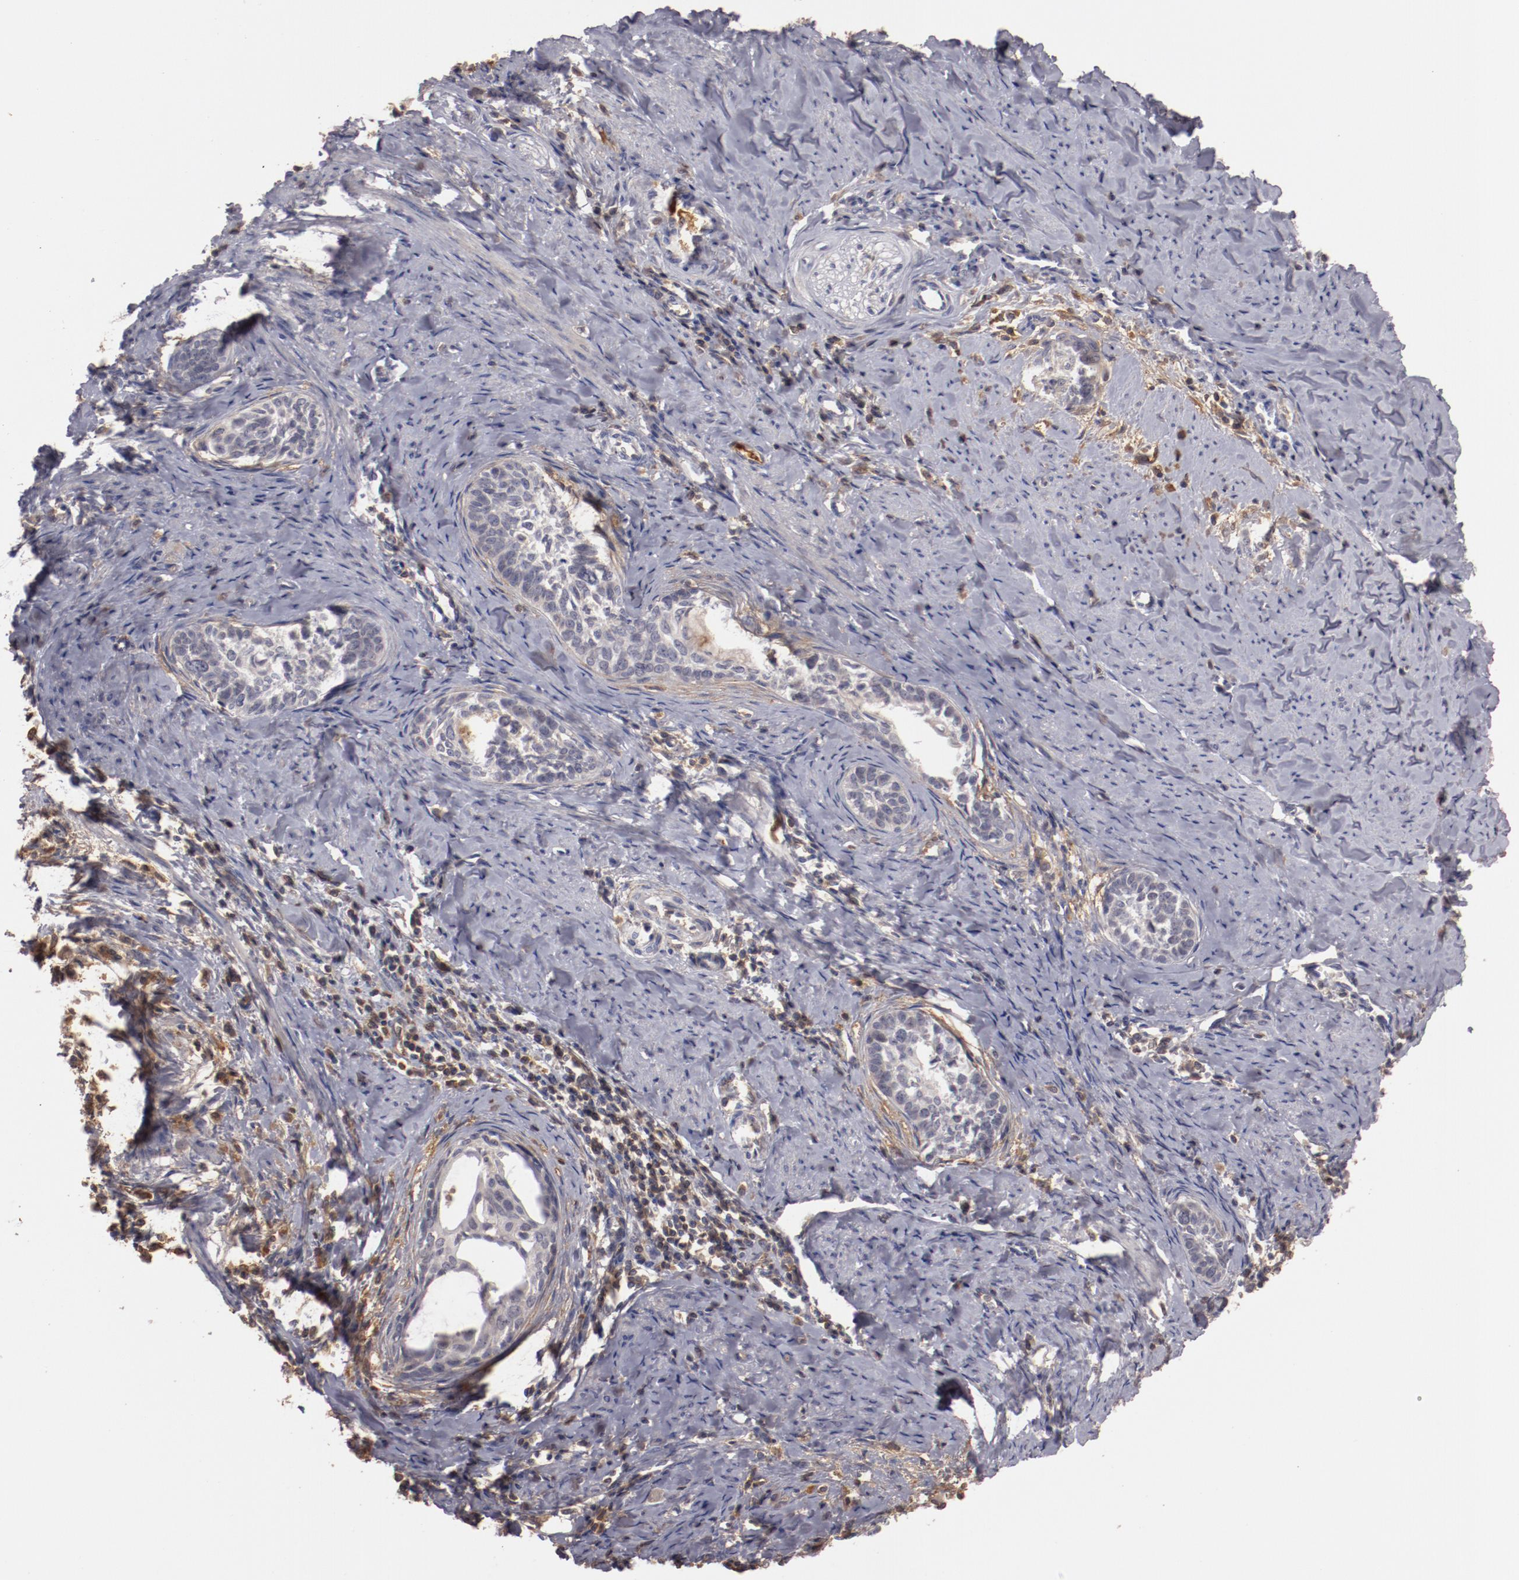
{"staining": {"intensity": "negative", "quantity": "none", "location": "none"}, "tissue": "cervical cancer", "cell_type": "Tumor cells", "image_type": "cancer", "snomed": [{"axis": "morphology", "description": "Squamous cell carcinoma, NOS"}, {"axis": "topography", "description": "Cervix"}], "caption": "This is an IHC photomicrograph of human cervical cancer (squamous cell carcinoma). There is no staining in tumor cells.", "gene": "MBL2", "patient": {"sex": "female", "age": 33}}